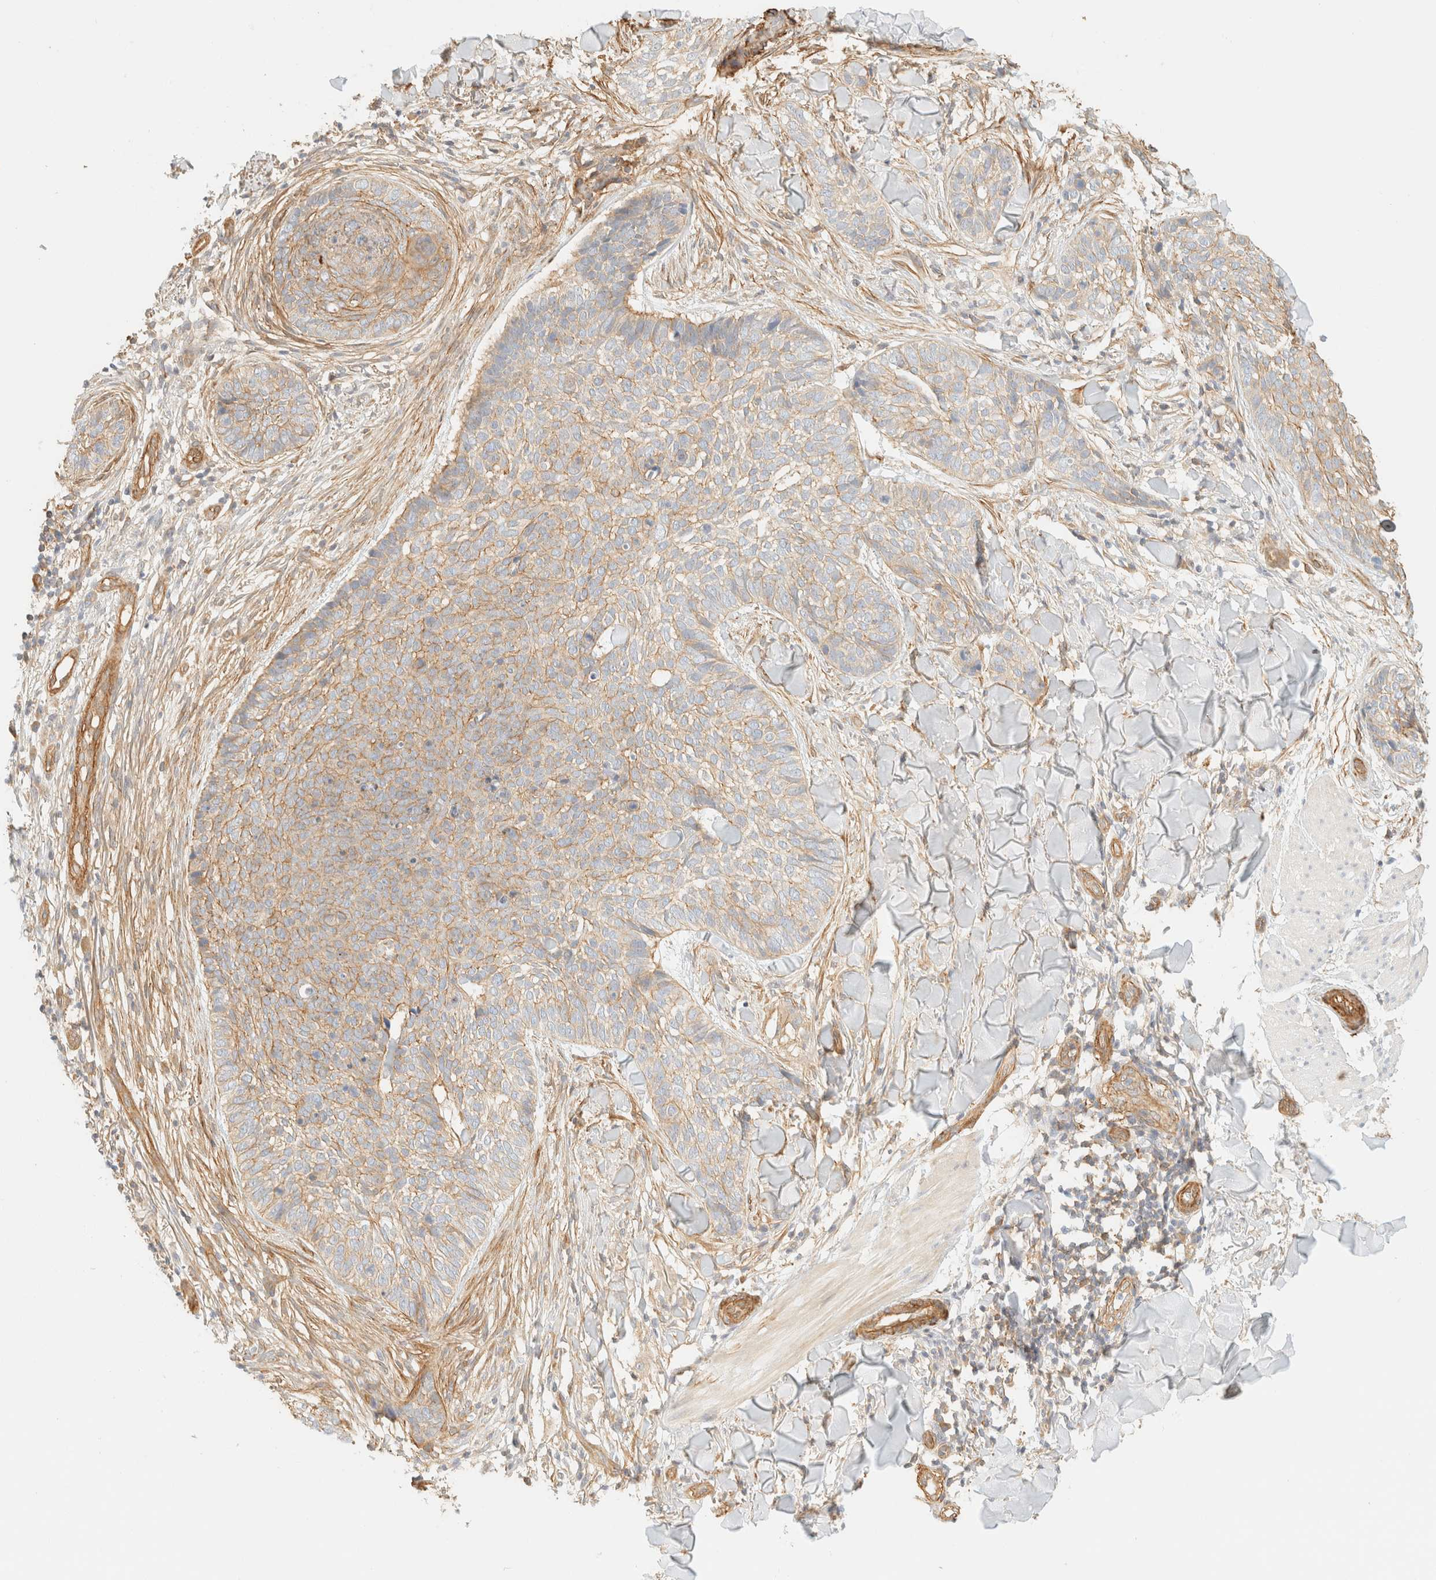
{"staining": {"intensity": "weak", "quantity": ">75%", "location": "cytoplasmic/membranous"}, "tissue": "skin cancer", "cell_type": "Tumor cells", "image_type": "cancer", "snomed": [{"axis": "morphology", "description": "Normal tissue, NOS"}, {"axis": "morphology", "description": "Basal cell carcinoma"}, {"axis": "topography", "description": "Skin"}], "caption": "Human skin cancer (basal cell carcinoma) stained with a protein marker shows weak staining in tumor cells.", "gene": "OTOP2", "patient": {"sex": "male", "age": 67}}